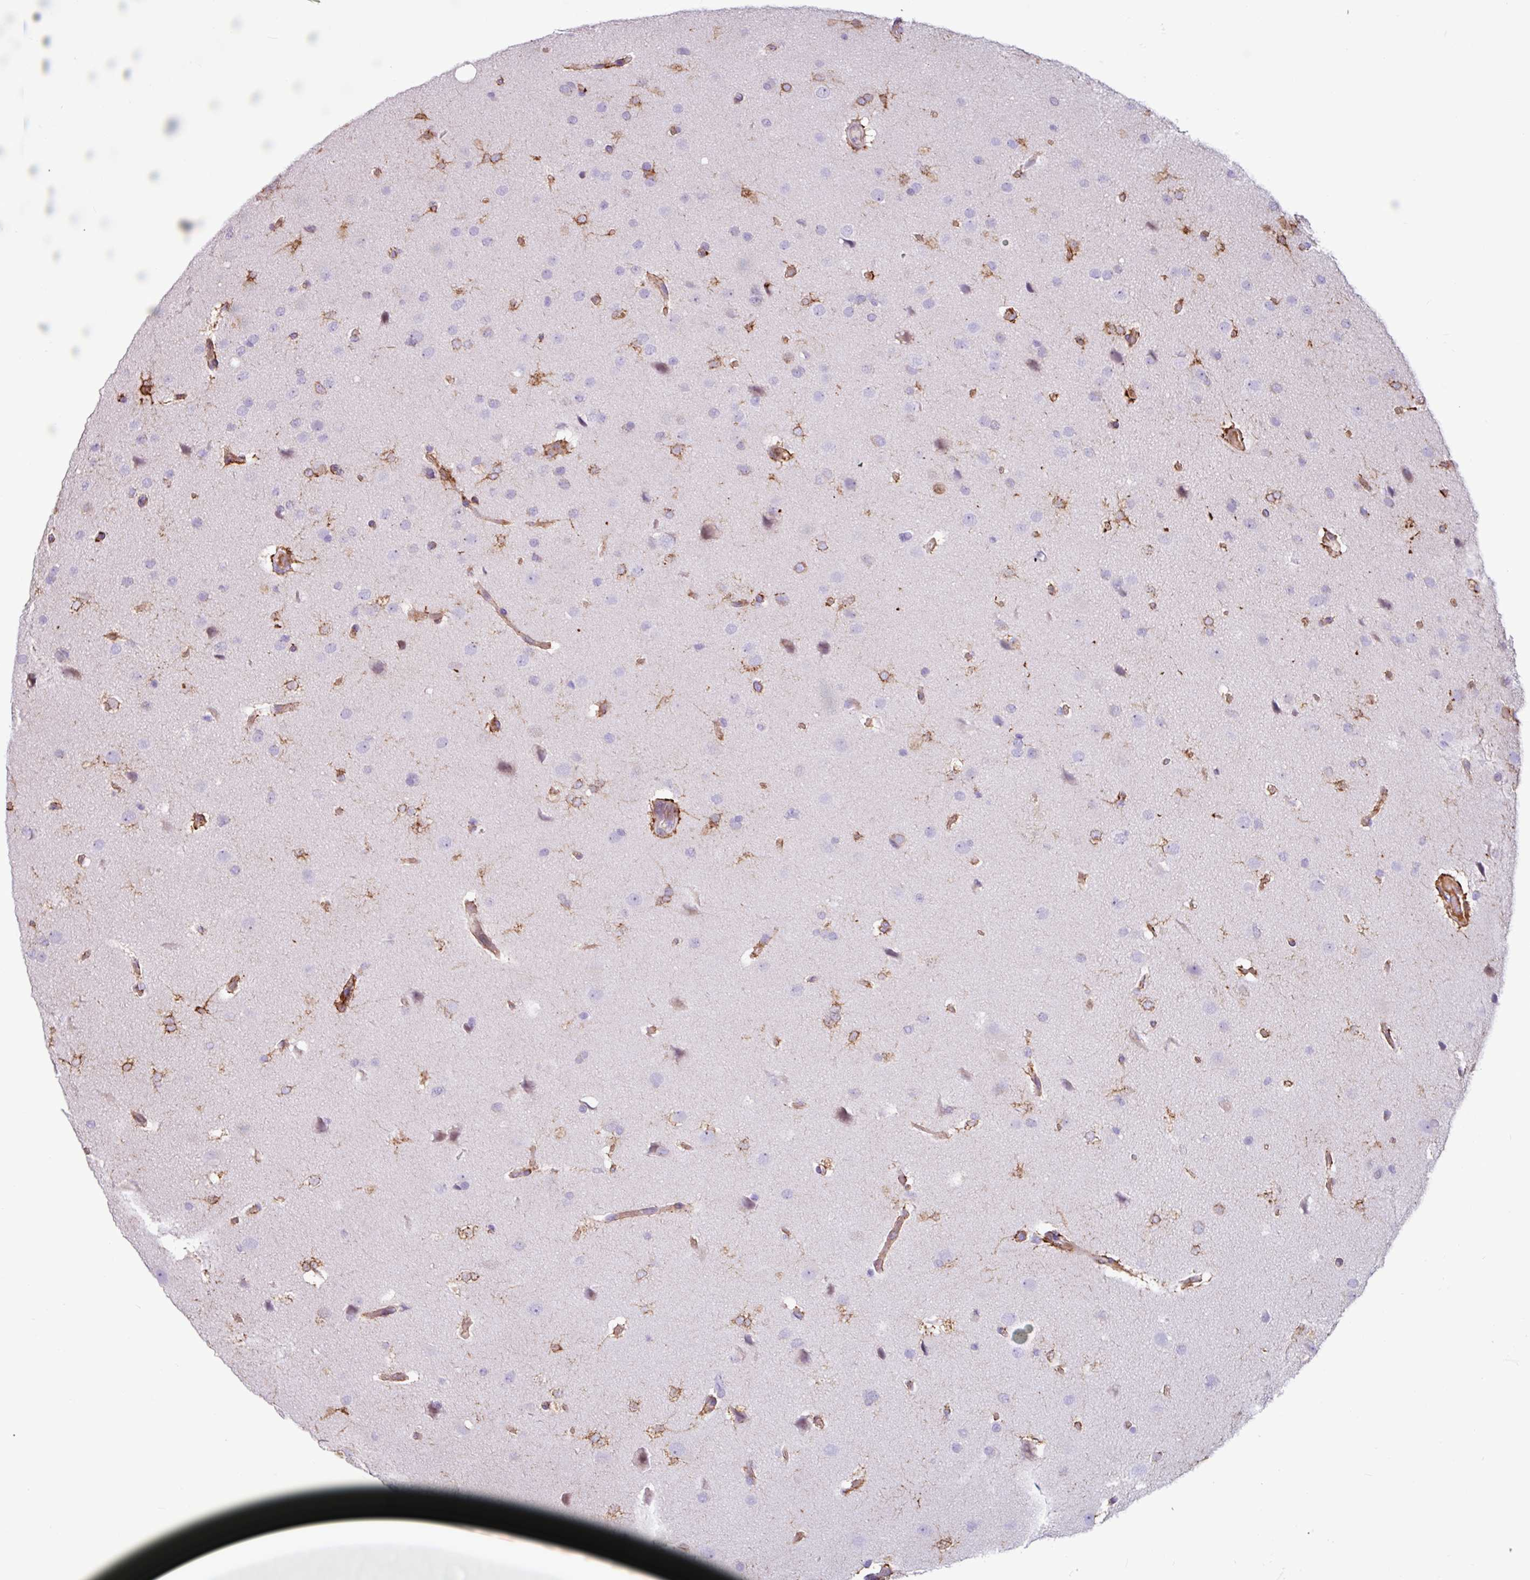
{"staining": {"intensity": "moderate", "quantity": "<25%", "location": "cytoplasmic/membranous"}, "tissue": "glioma", "cell_type": "Tumor cells", "image_type": "cancer", "snomed": [{"axis": "morphology", "description": "Glioma, malignant, High grade"}, {"axis": "topography", "description": "Brain"}], "caption": "A low amount of moderate cytoplasmic/membranous positivity is seen in about <25% of tumor cells in glioma tissue.", "gene": "PPP1R35", "patient": {"sex": "male", "age": 56}}